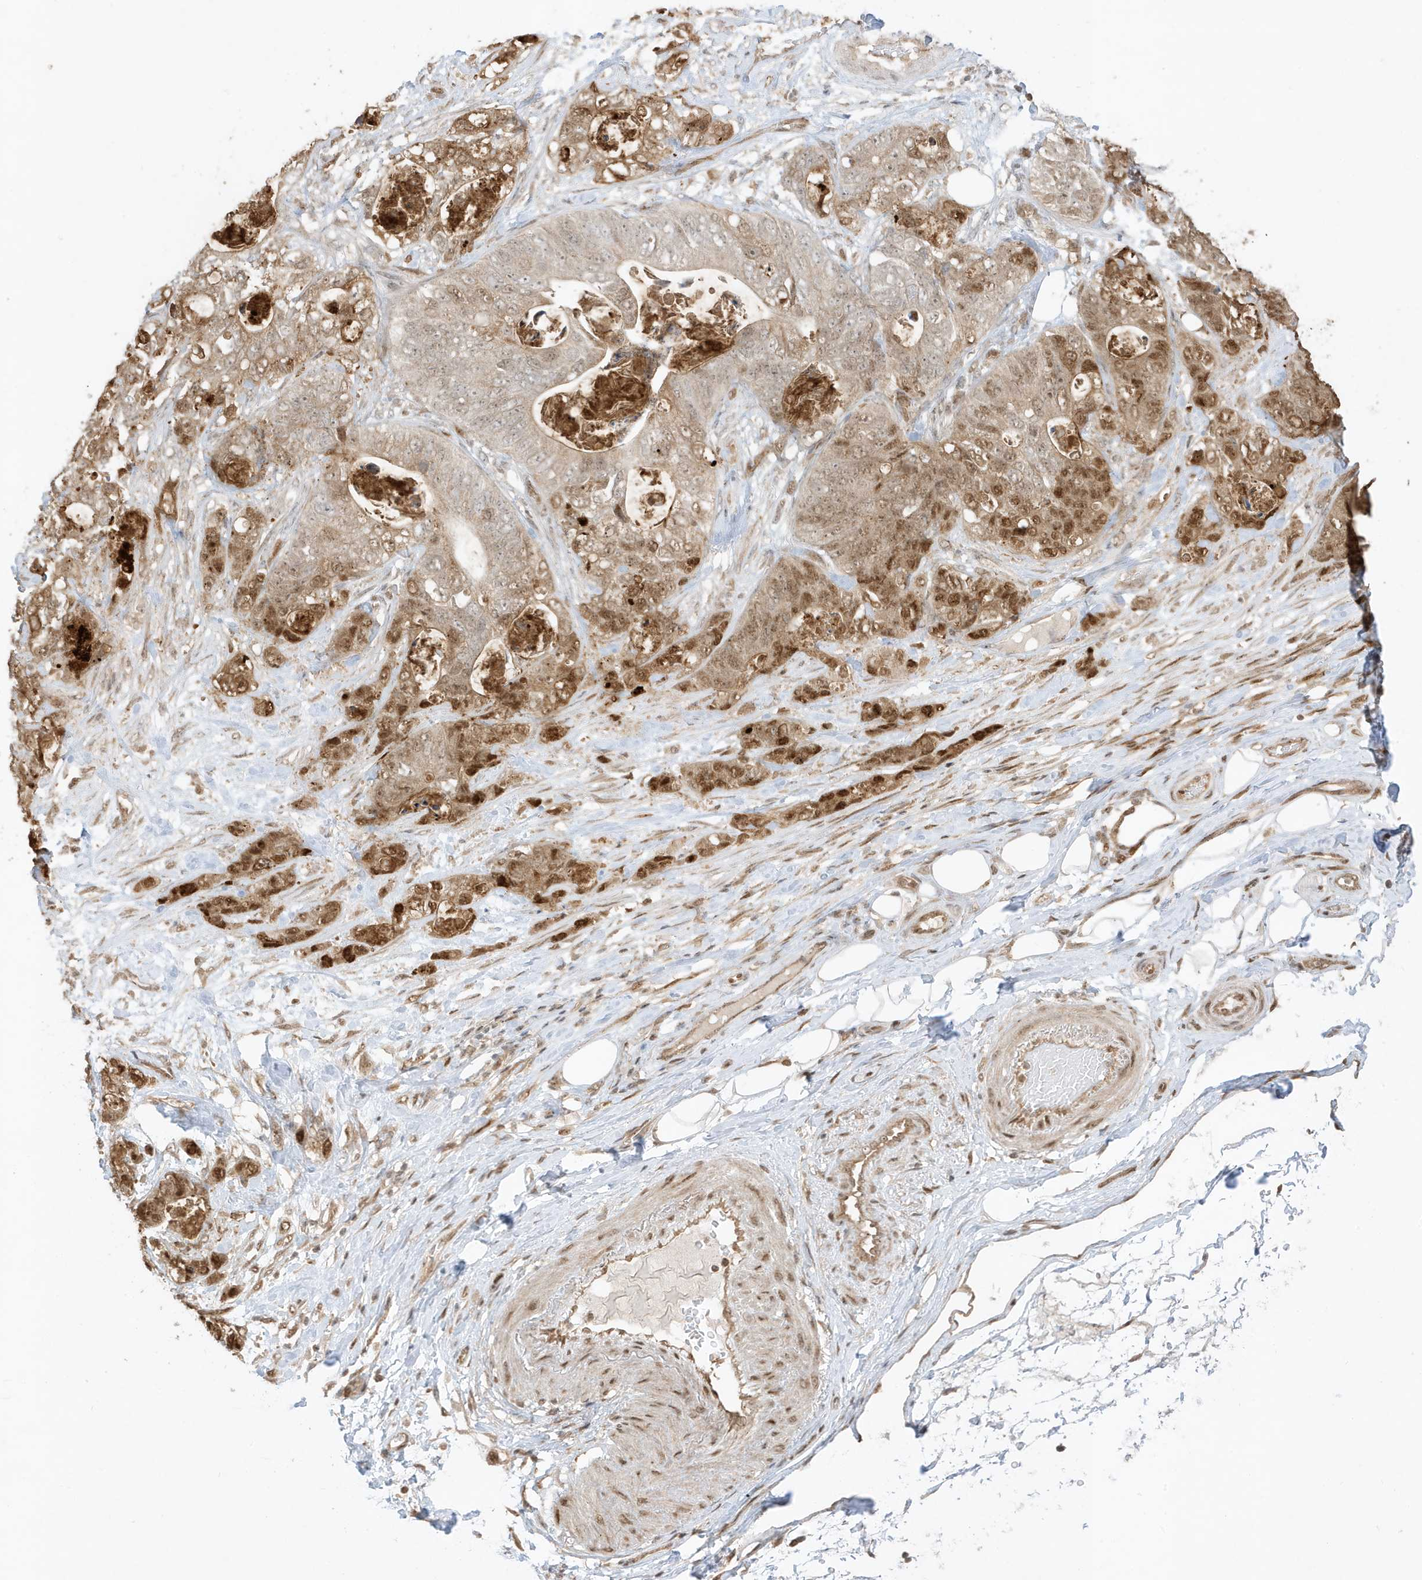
{"staining": {"intensity": "moderate", "quantity": "25%-75%", "location": "cytoplasmic/membranous,nuclear"}, "tissue": "stomach cancer", "cell_type": "Tumor cells", "image_type": "cancer", "snomed": [{"axis": "morphology", "description": "Normal tissue, NOS"}, {"axis": "morphology", "description": "Adenocarcinoma, NOS"}, {"axis": "topography", "description": "Stomach"}], "caption": "Stomach cancer (adenocarcinoma) stained with DAB immunohistochemistry (IHC) shows medium levels of moderate cytoplasmic/membranous and nuclear expression in approximately 25%-75% of tumor cells.", "gene": "ZBTB41", "patient": {"sex": "female", "age": 89}}